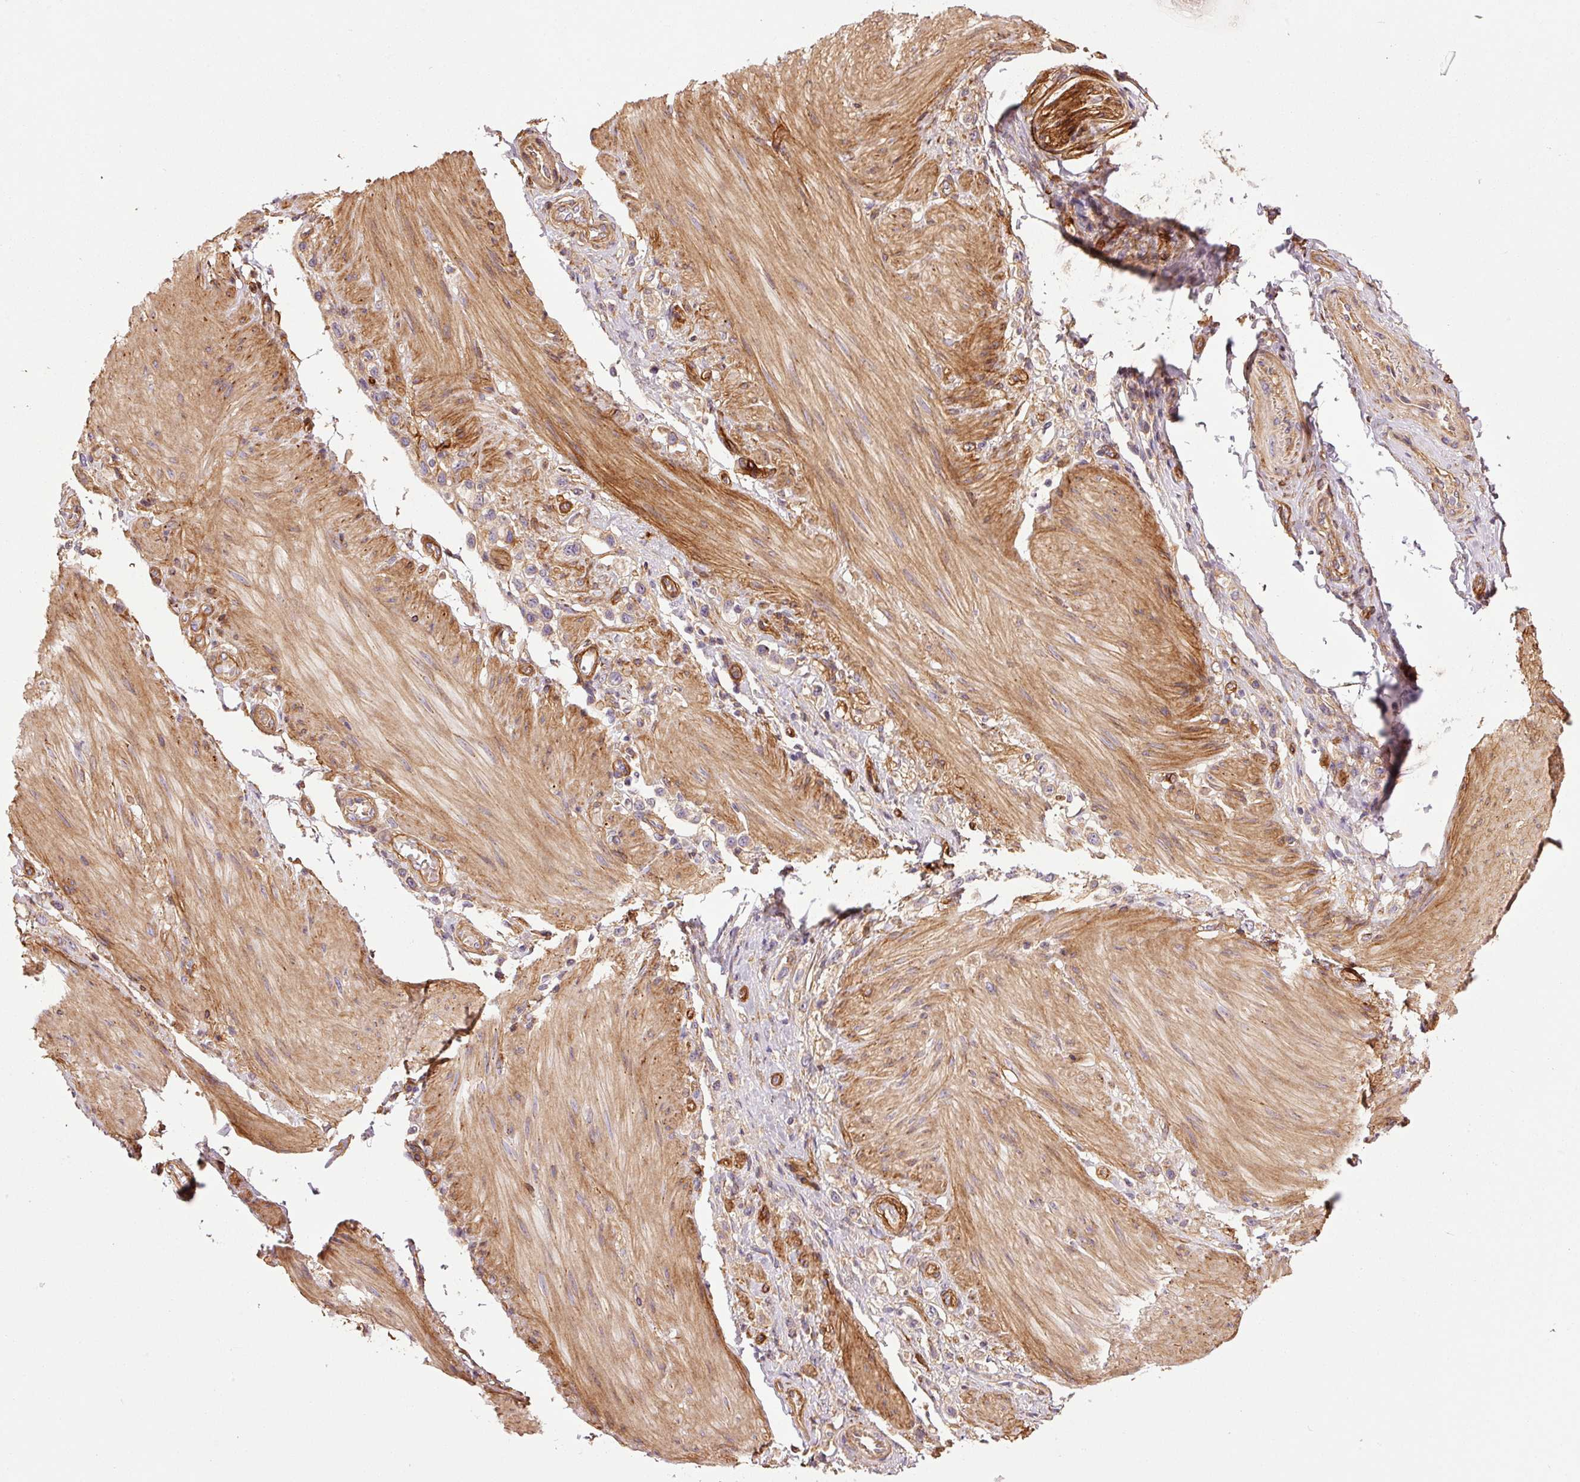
{"staining": {"intensity": "weak", "quantity": "<25%", "location": "cytoplasmic/membranous"}, "tissue": "stomach cancer", "cell_type": "Tumor cells", "image_type": "cancer", "snomed": [{"axis": "morphology", "description": "Adenocarcinoma, NOS"}, {"axis": "topography", "description": "Stomach"}], "caption": "This image is of stomach cancer (adenocarcinoma) stained with immunohistochemistry to label a protein in brown with the nuclei are counter-stained blue. There is no positivity in tumor cells. (DAB IHC visualized using brightfield microscopy, high magnification).", "gene": "NID2", "patient": {"sex": "female", "age": 65}}